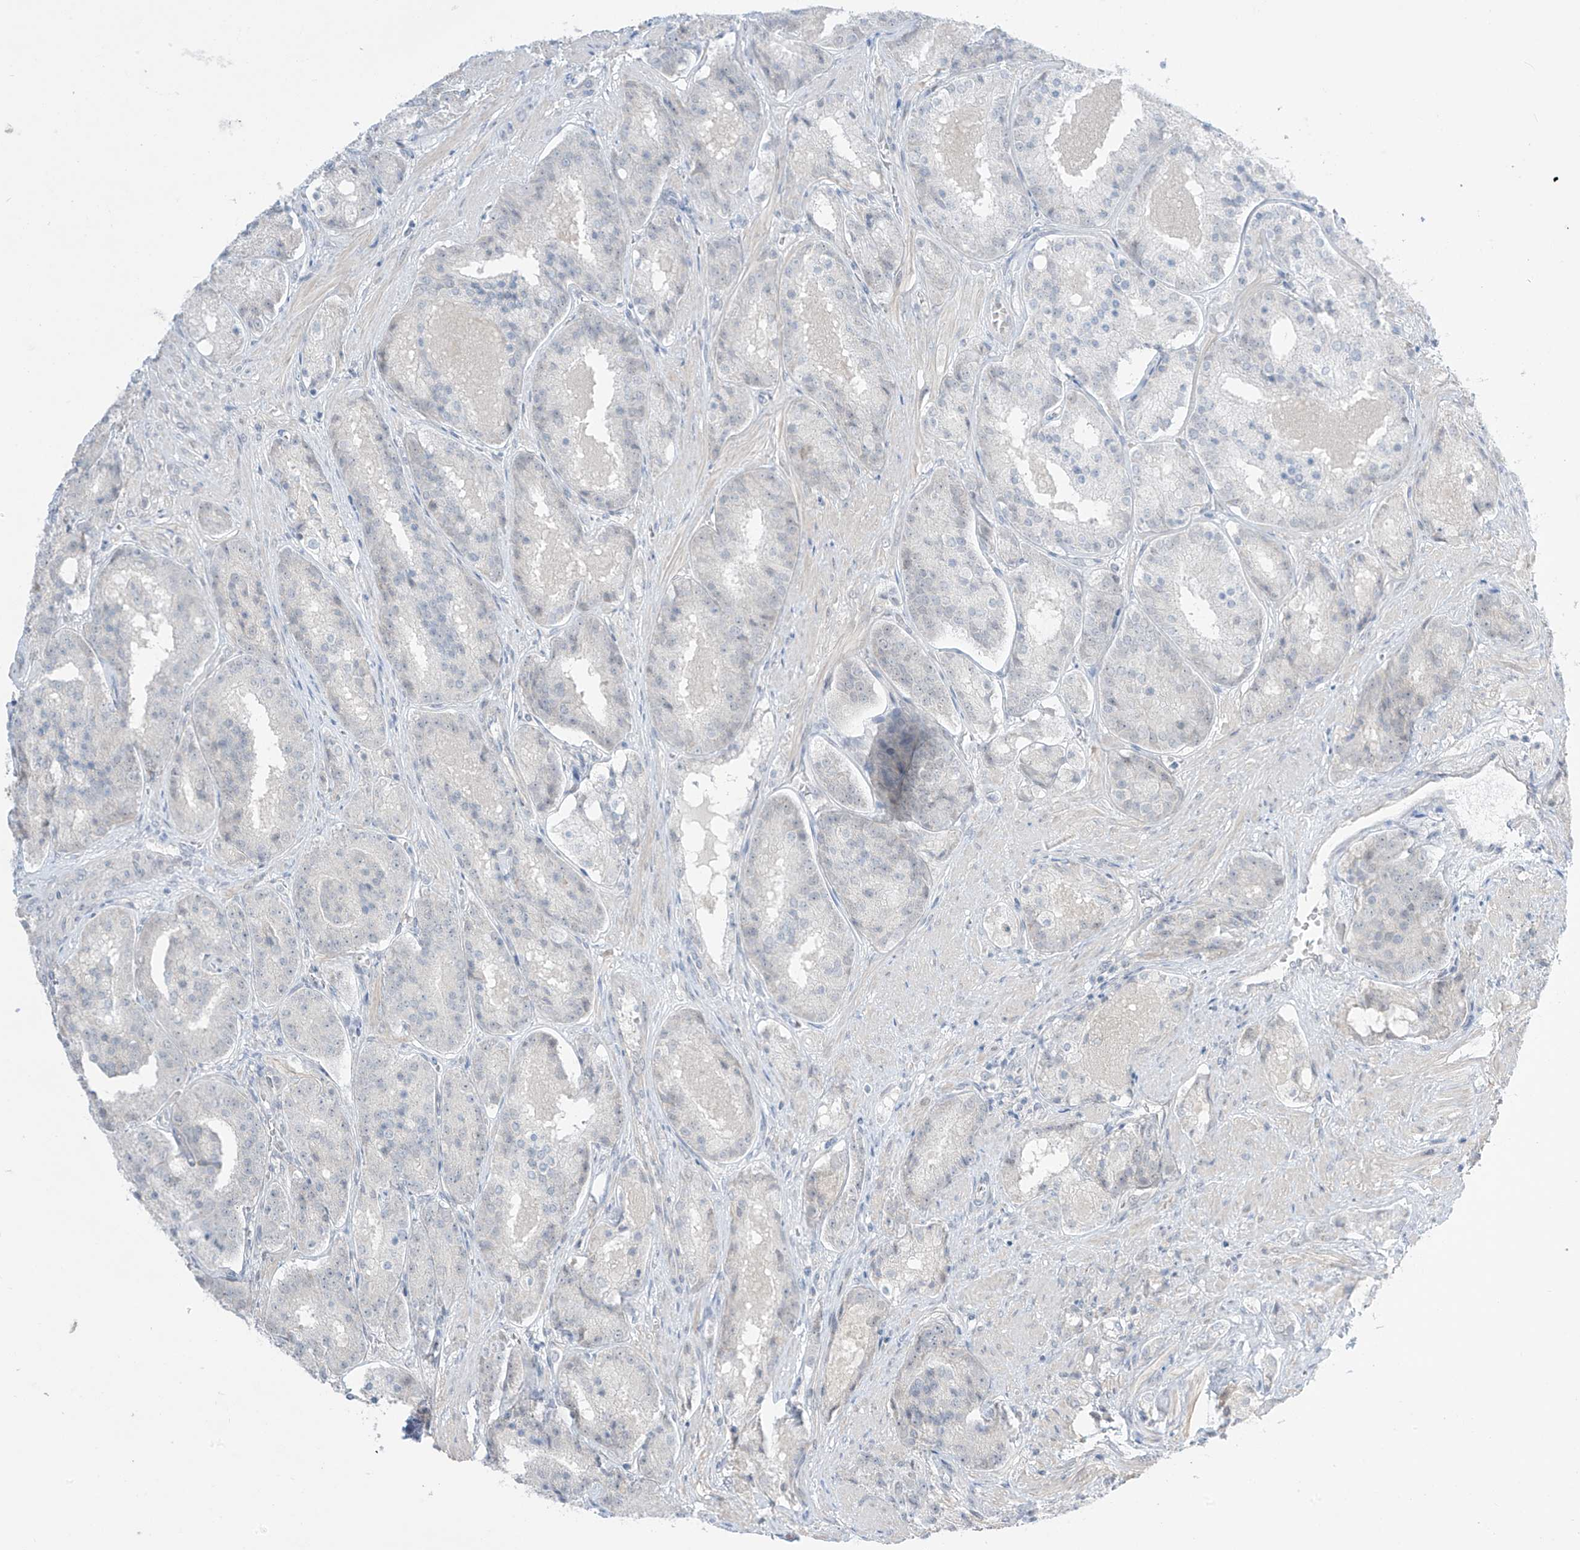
{"staining": {"intensity": "negative", "quantity": "none", "location": "none"}, "tissue": "prostate cancer", "cell_type": "Tumor cells", "image_type": "cancer", "snomed": [{"axis": "morphology", "description": "Adenocarcinoma, High grade"}, {"axis": "topography", "description": "Prostate"}], "caption": "Tumor cells show no significant protein positivity in prostate cancer (adenocarcinoma (high-grade)). (Immunohistochemistry (ihc), brightfield microscopy, high magnification).", "gene": "ASPRV1", "patient": {"sex": "male", "age": 60}}